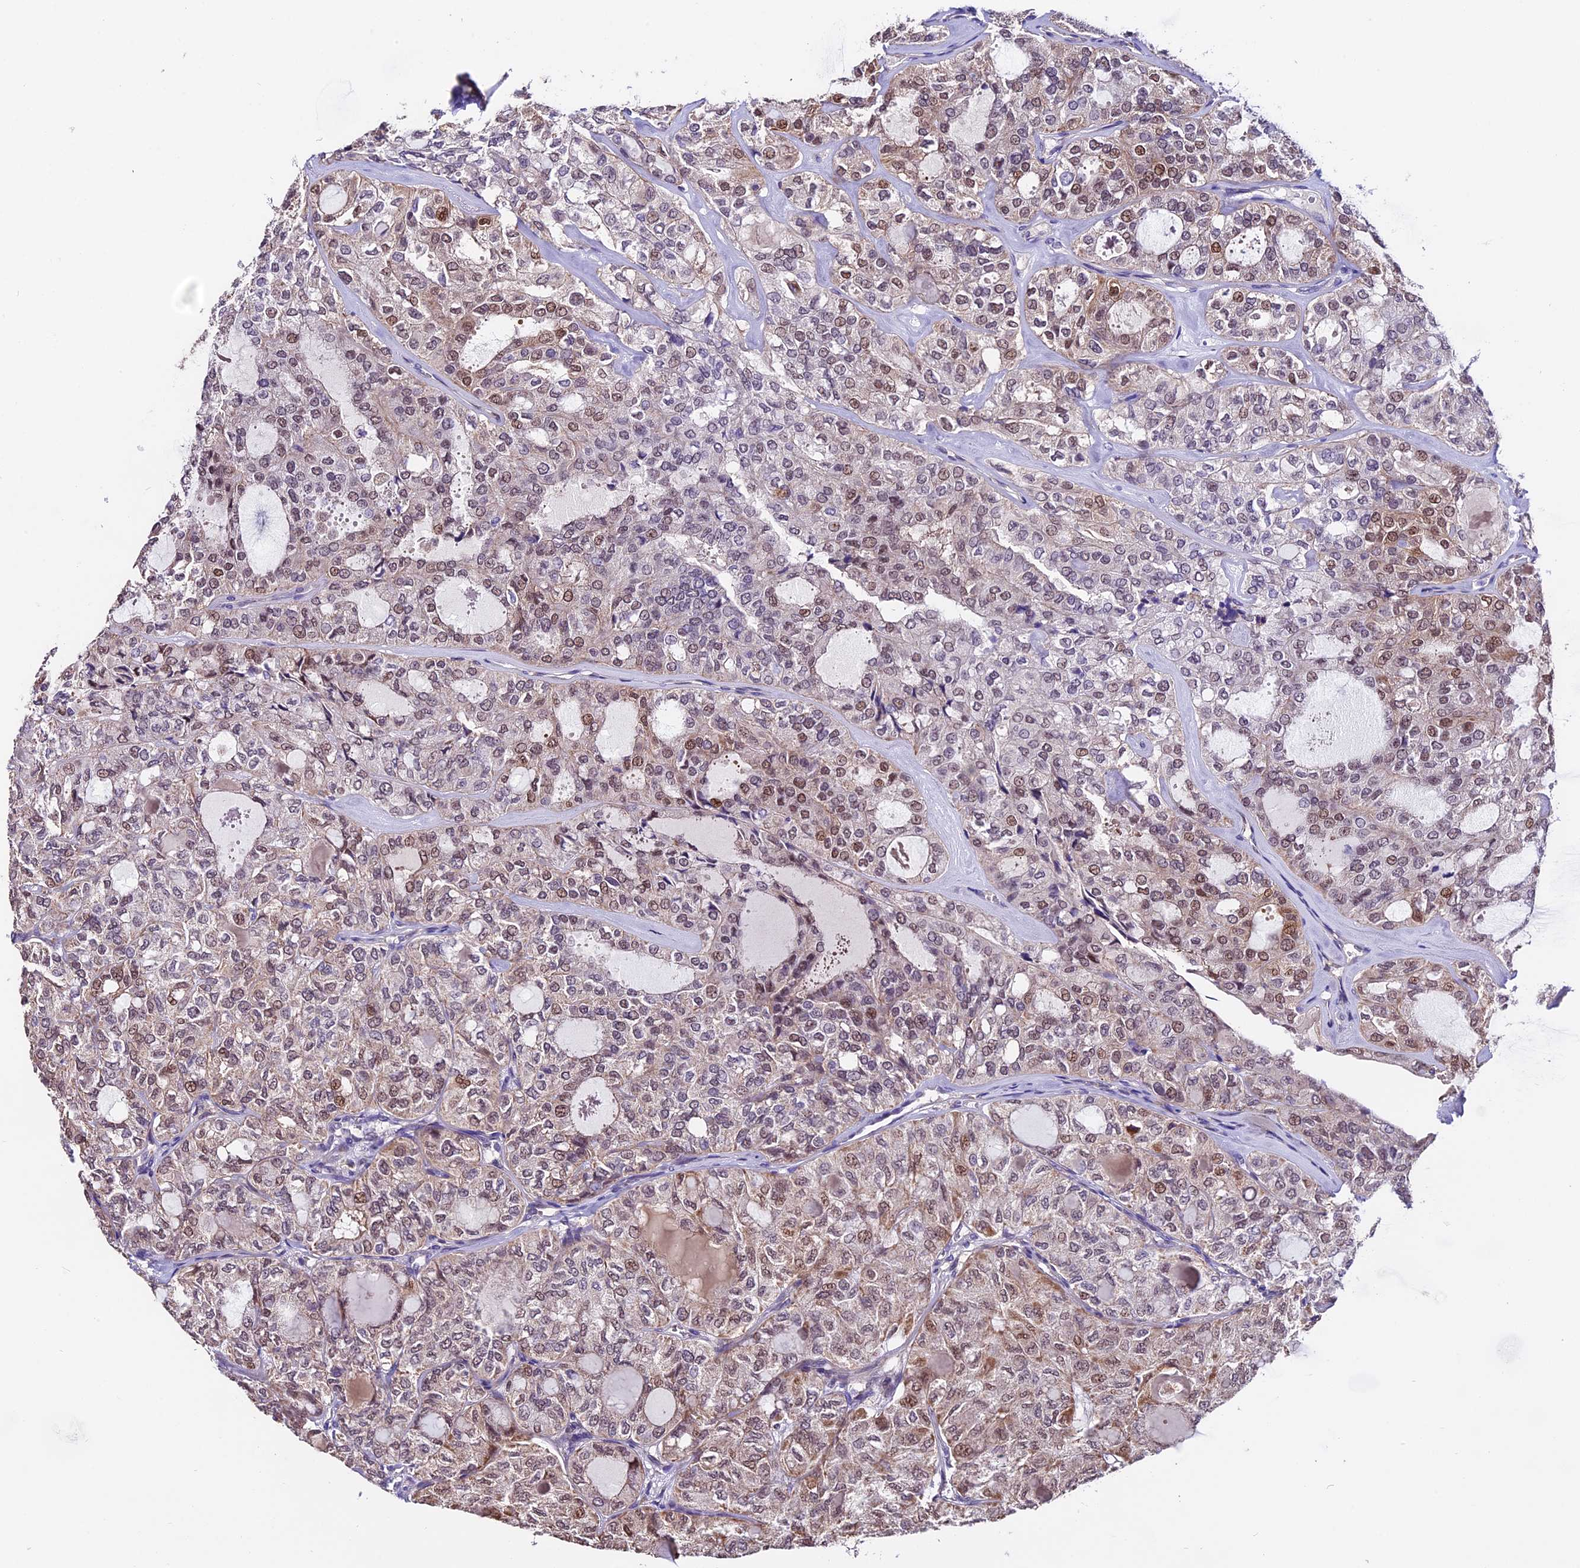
{"staining": {"intensity": "moderate", "quantity": "25%-75%", "location": "nuclear"}, "tissue": "thyroid cancer", "cell_type": "Tumor cells", "image_type": "cancer", "snomed": [{"axis": "morphology", "description": "Follicular adenoma carcinoma, NOS"}, {"axis": "topography", "description": "Thyroid gland"}], "caption": "Brown immunohistochemical staining in human thyroid follicular adenoma carcinoma exhibits moderate nuclear staining in about 25%-75% of tumor cells.", "gene": "DDX28", "patient": {"sex": "male", "age": 75}}